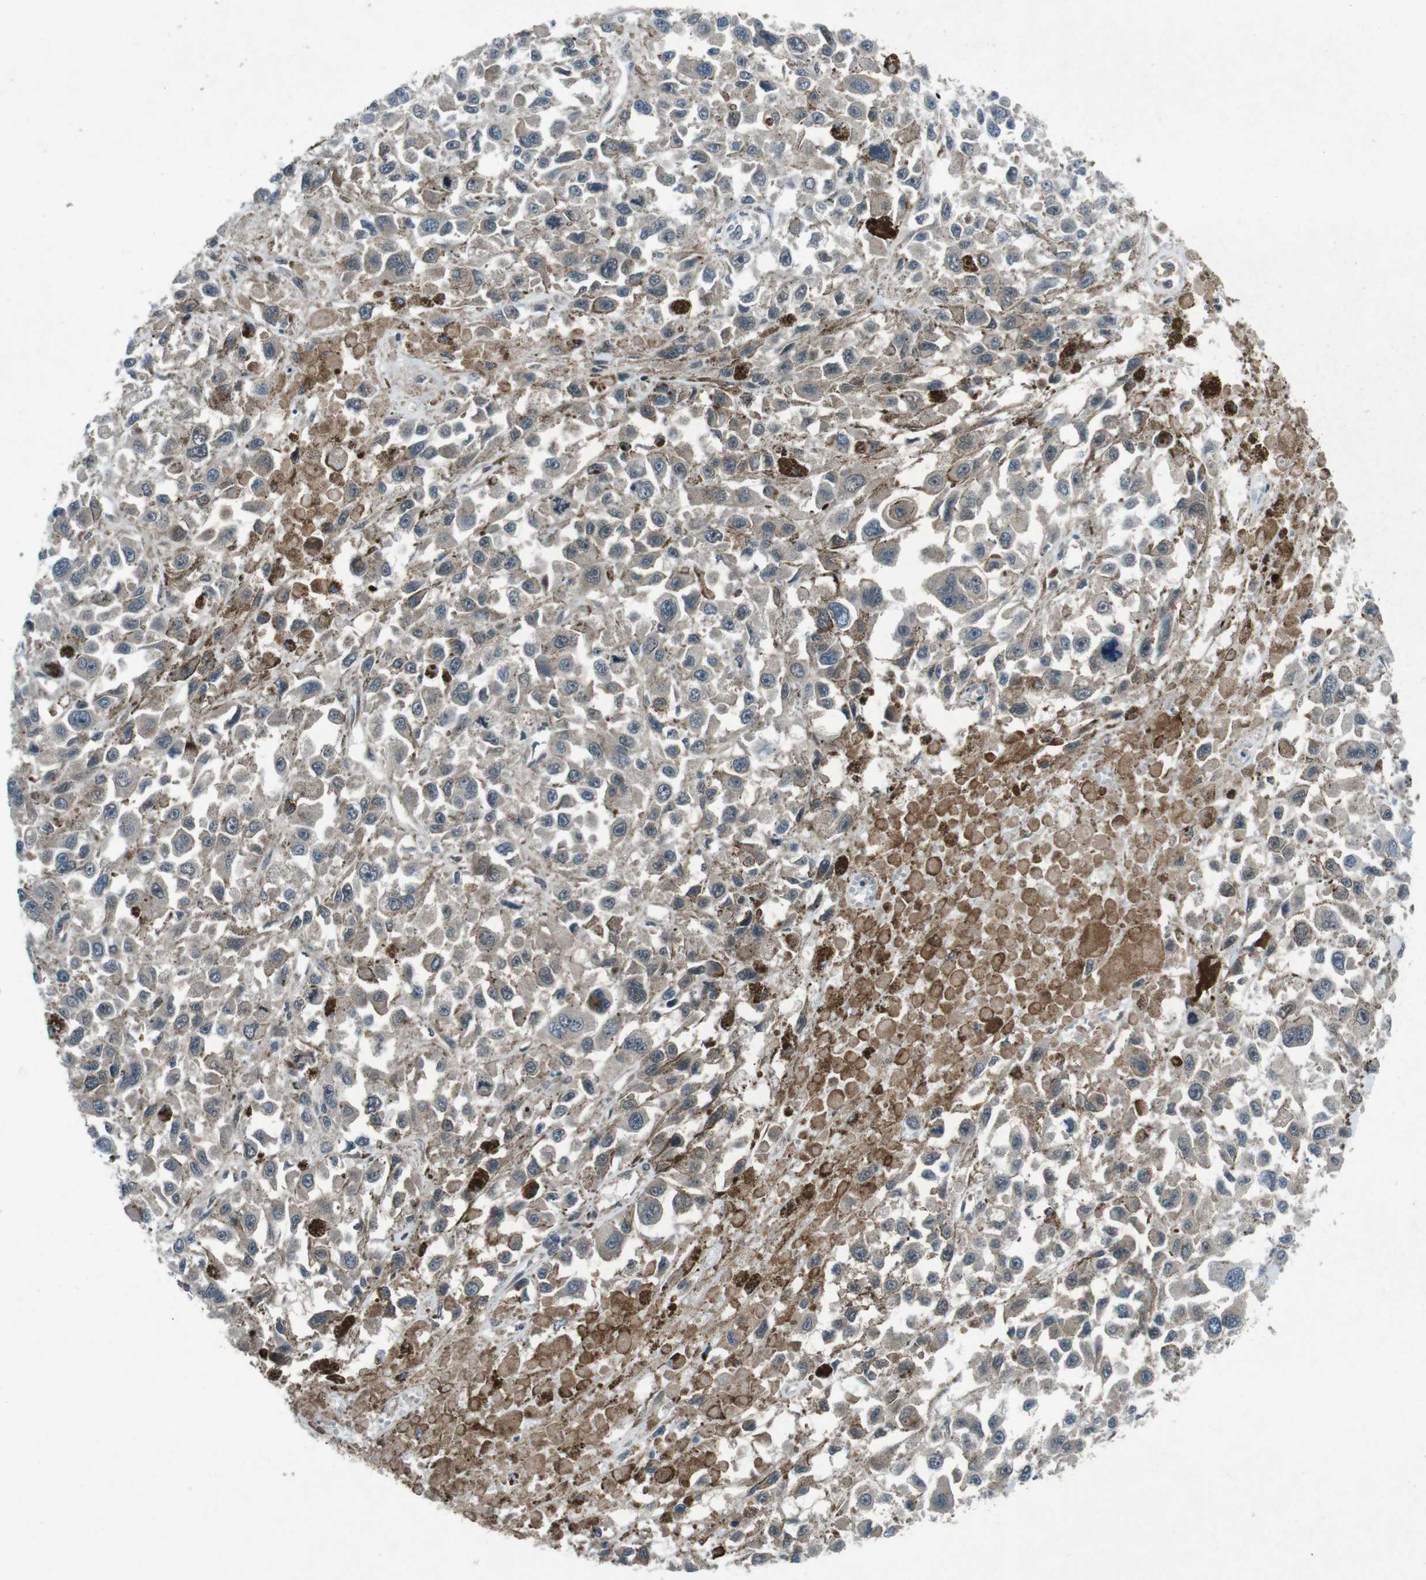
{"staining": {"intensity": "moderate", "quantity": "<25%", "location": "cytoplasmic/membranous"}, "tissue": "melanoma", "cell_type": "Tumor cells", "image_type": "cancer", "snomed": [{"axis": "morphology", "description": "Malignant melanoma, Metastatic site"}, {"axis": "topography", "description": "Lymph node"}], "caption": "Melanoma tissue reveals moderate cytoplasmic/membranous expression in approximately <25% of tumor cells, visualized by immunohistochemistry.", "gene": "SLC27A4", "patient": {"sex": "male", "age": 59}}